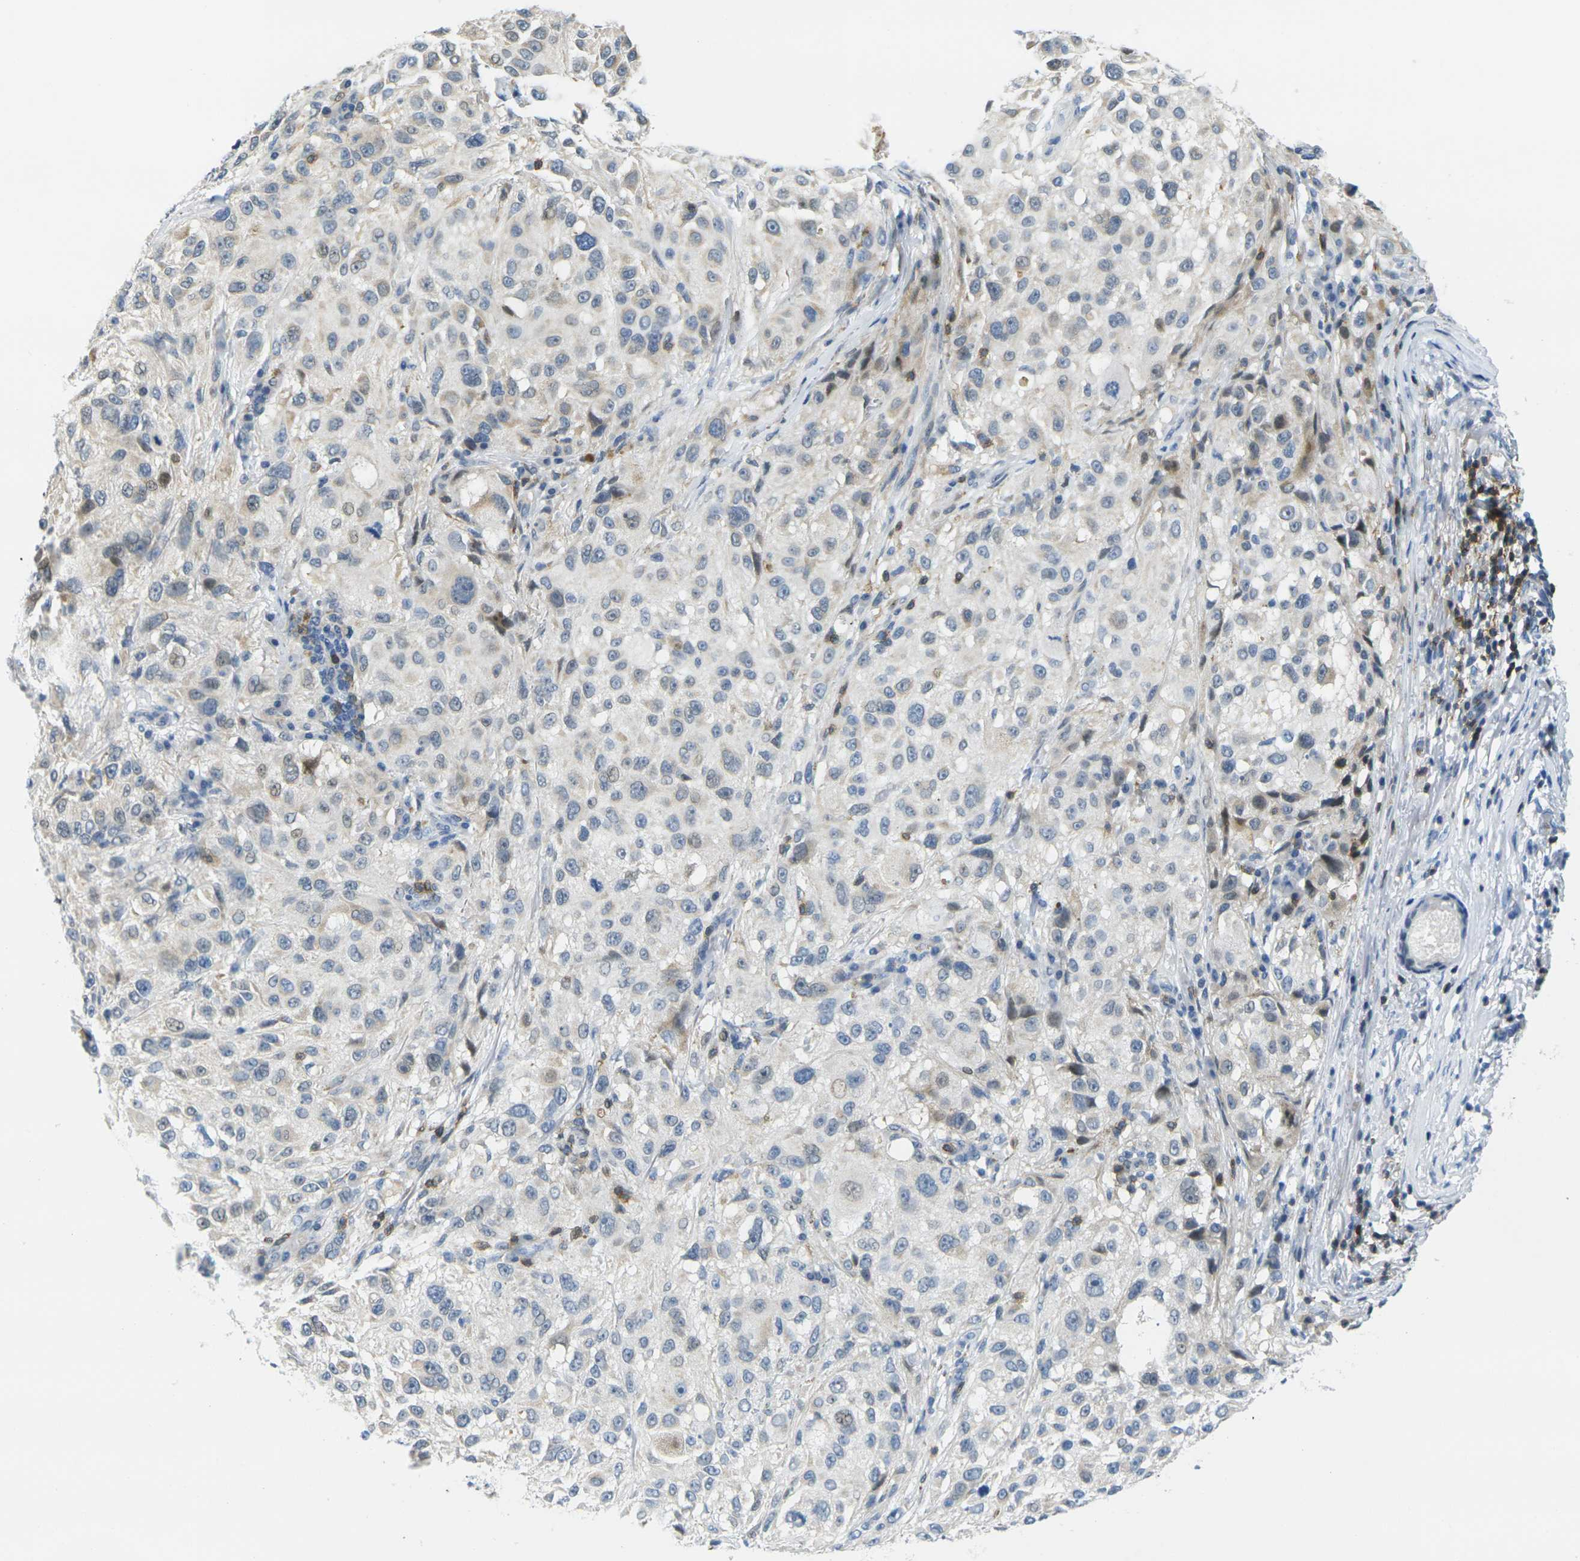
{"staining": {"intensity": "weak", "quantity": "<25%", "location": "cytoplasmic/membranous"}, "tissue": "melanoma", "cell_type": "Tumor cells", "image_type": "cancer", "snomed": [{"axis": "morphology", "description": "Necrosis, NOS"}, {"axis": "morphology", "description": "Malignant melanoma, NOS"}, {"axis": "topography", "description": "Skin"}], "caption": "Photomicrograph shows no significant protein expression in tumor cells of malignant melanoma.", "gene": "CD3D", "patient": {"sex": "female", "age": 87}}